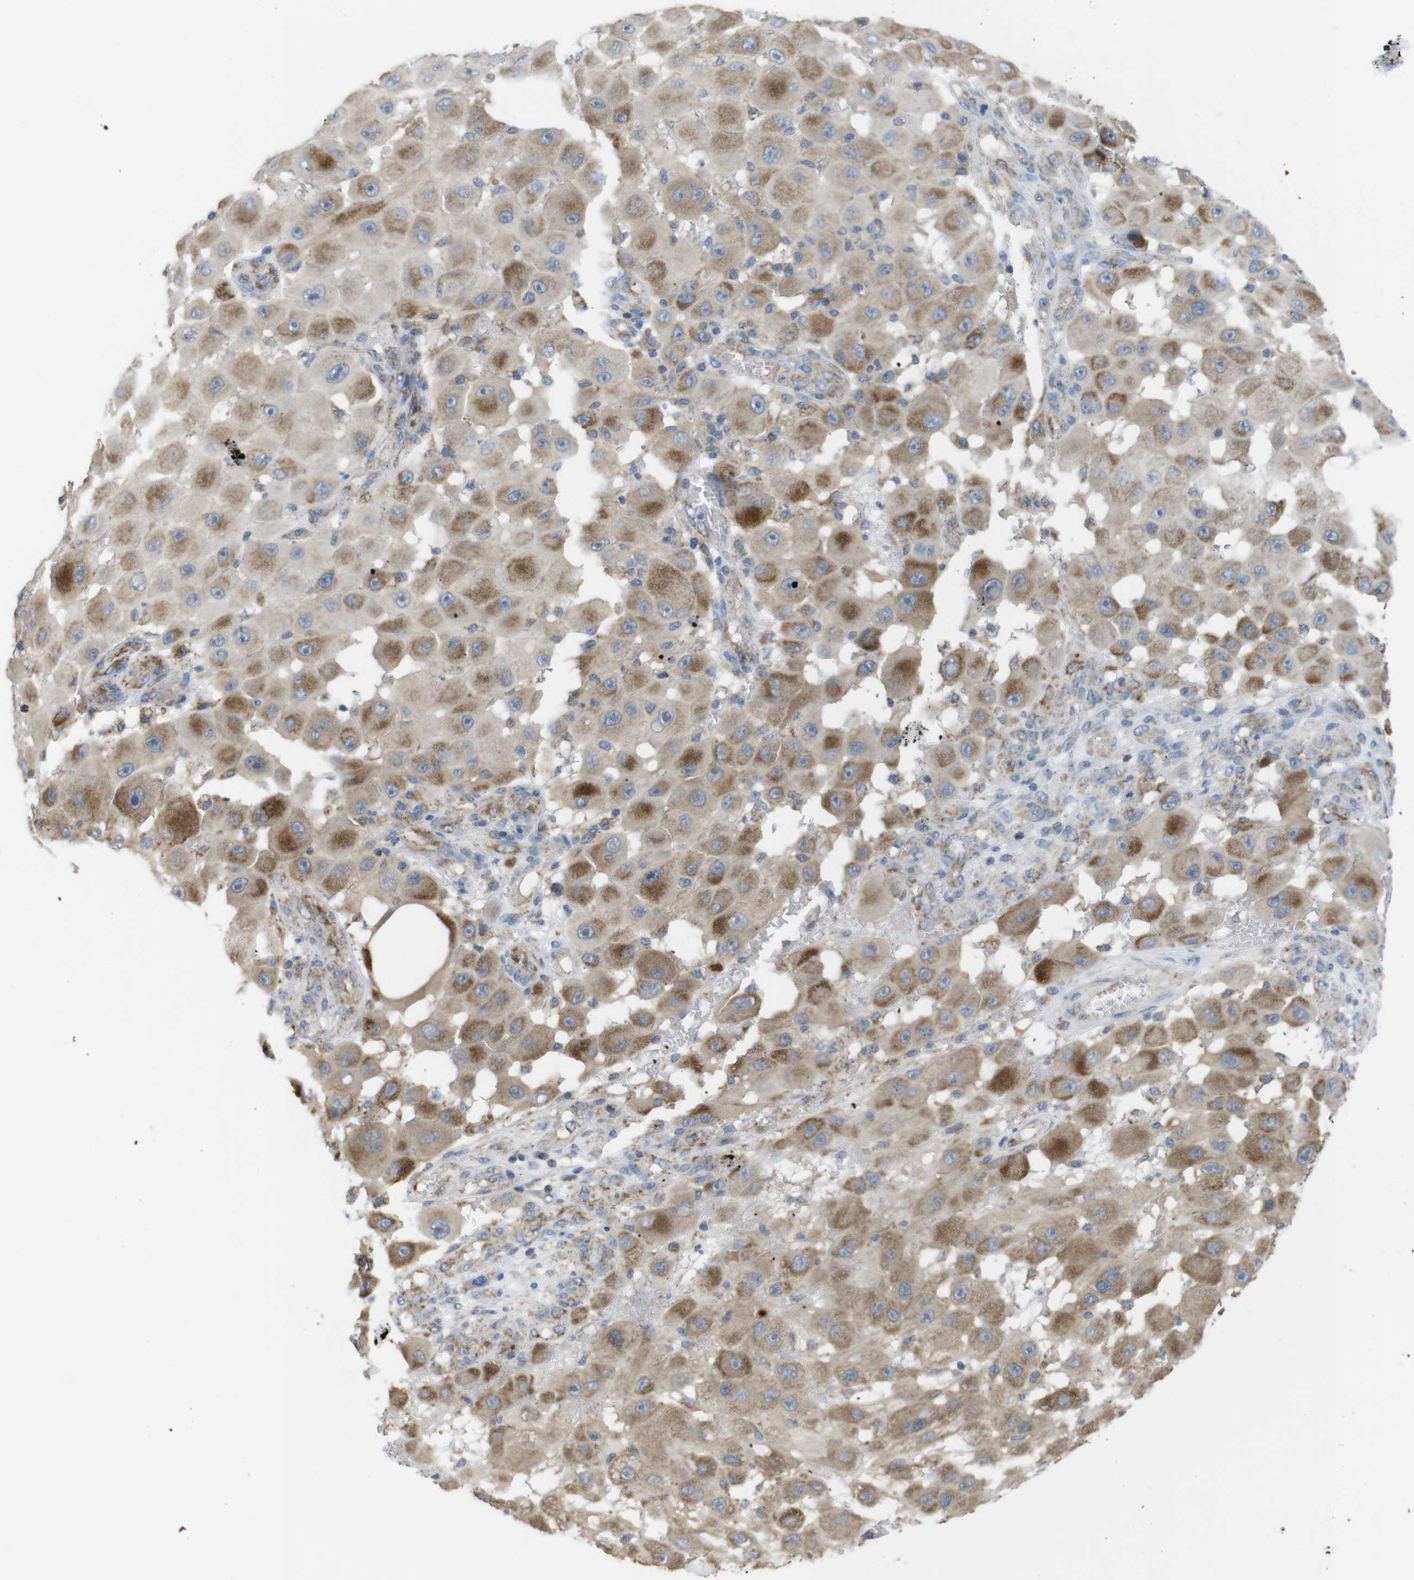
{"staining": {"intensity": "weak", "quantity": "25%-75%", "location": "cytoplasmic/membranous"}, "tissue": "melanoma", "cell_type": "Tumor cells", "image_type": "cancer", "snomed": [{"axis": "morphology", "description": "Malignant melanoma, NOS"}, {"axis": "topography", "description": "Skin"}], "caption": "This photomicrograph shows immunohistochemistry staining of malignant melanoma, with low weak cytoplasmic/membranous staining in approximately 25%-75% of tumor cells.", "gene": "GRIK2", "patient": {"sex": "female", "age": 81}}